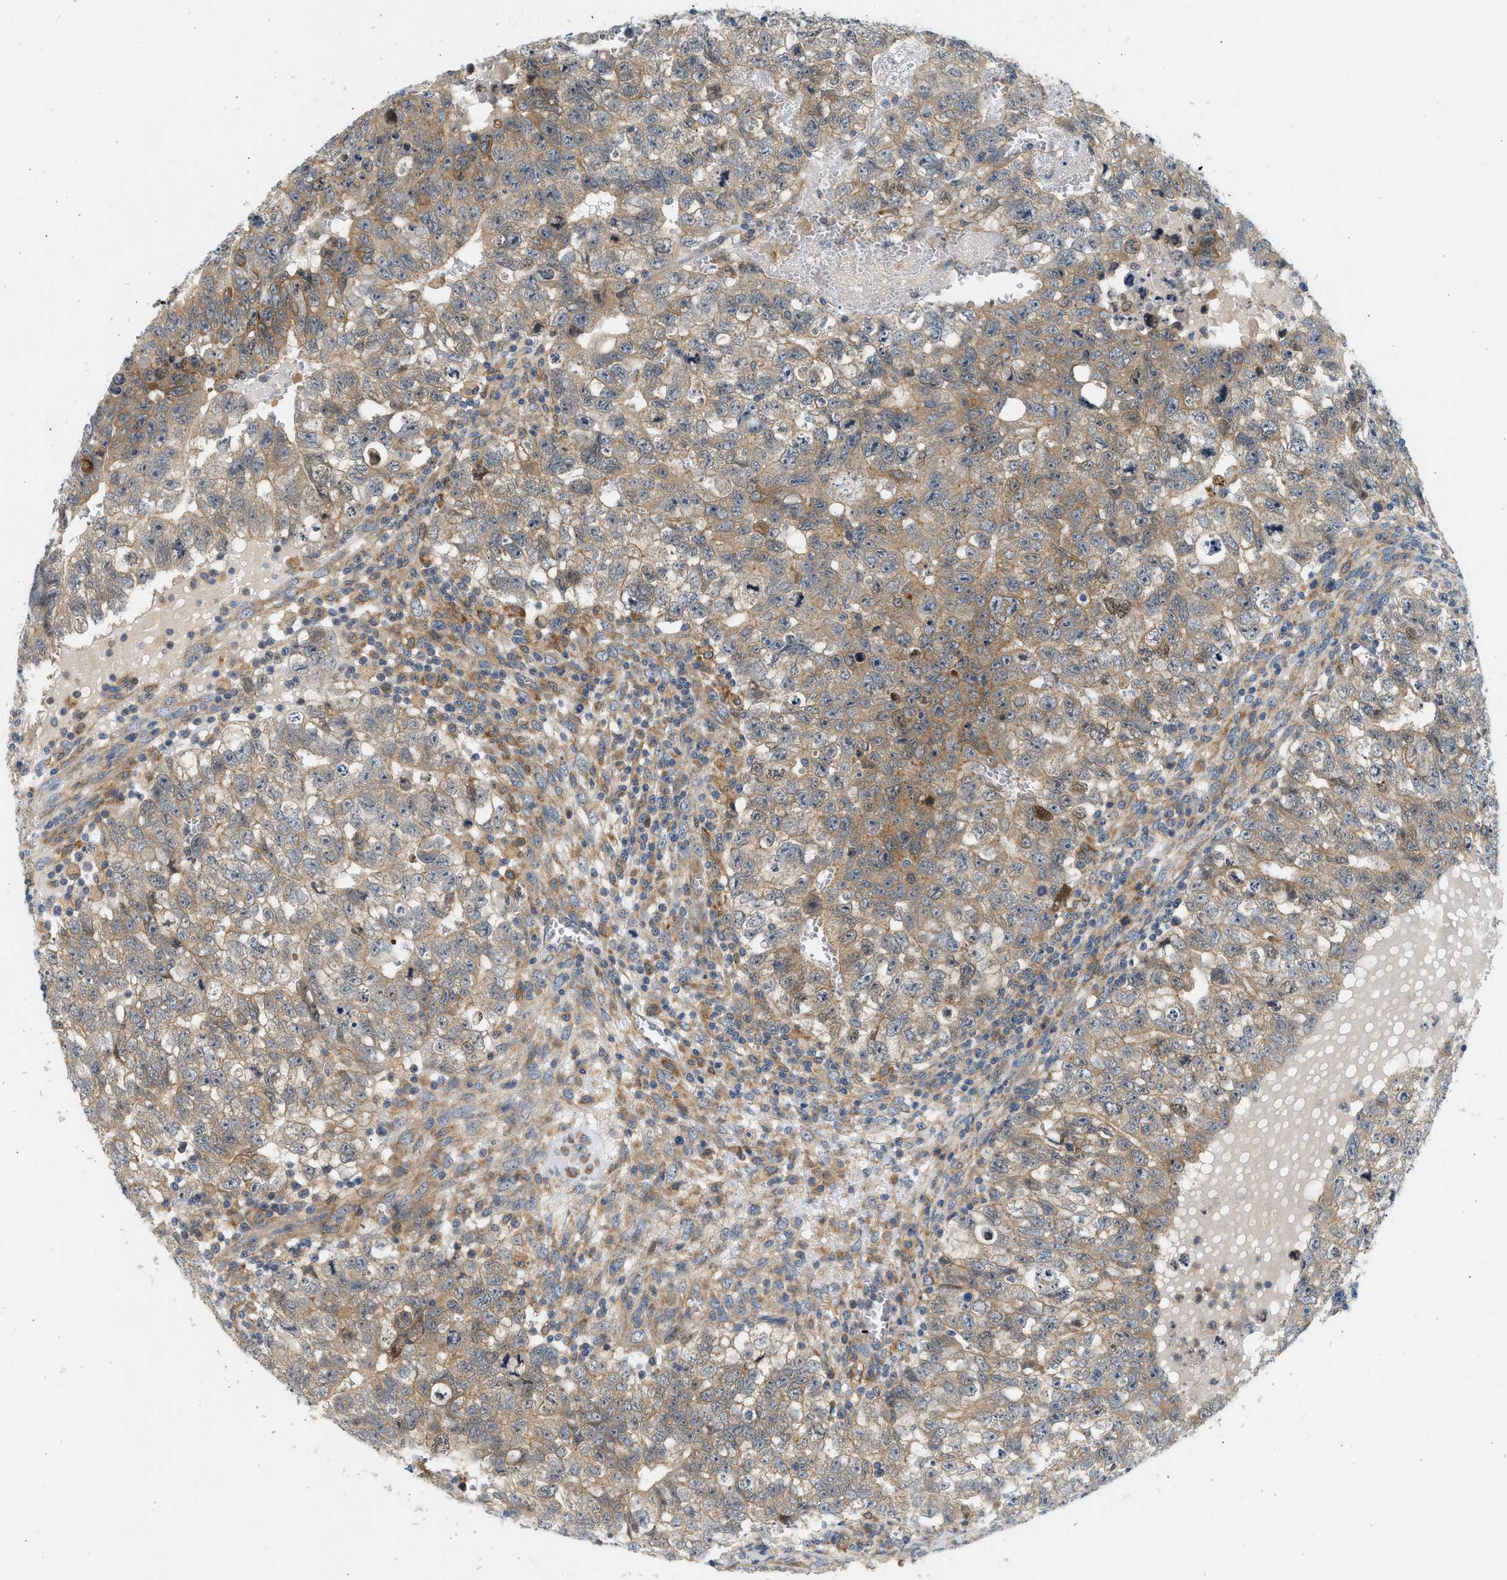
{"staining": {"intensity": "moderate", "quantity": "25%-75%", "location": "cytoplasmic/membranous"}, "tissue": "testis cancer", "cell_type": "Tumor cells", "image_type": "cancer", "snomed": [{"axis": "morphology", "description": "Seminoma, NOS"}, {"axis": "morphology", "description": "Carcinoma, Embryonal, NOS"}, {"axis": "topography", "description": "Testis"}], "caption": "Protein staining by immunohistochemistry shows moderate cytoplasmic/membranous expression in approximately 25%-75% of tumor cells in testis seminoma. Using DAB (3,3'-diaminobenzidine) (brown) and hematoxylin (blue) stains, captured at high magnification using brightfield microscopy.", "gene": "KDELR2", "patient": {"sex": "male", "age": 38}}